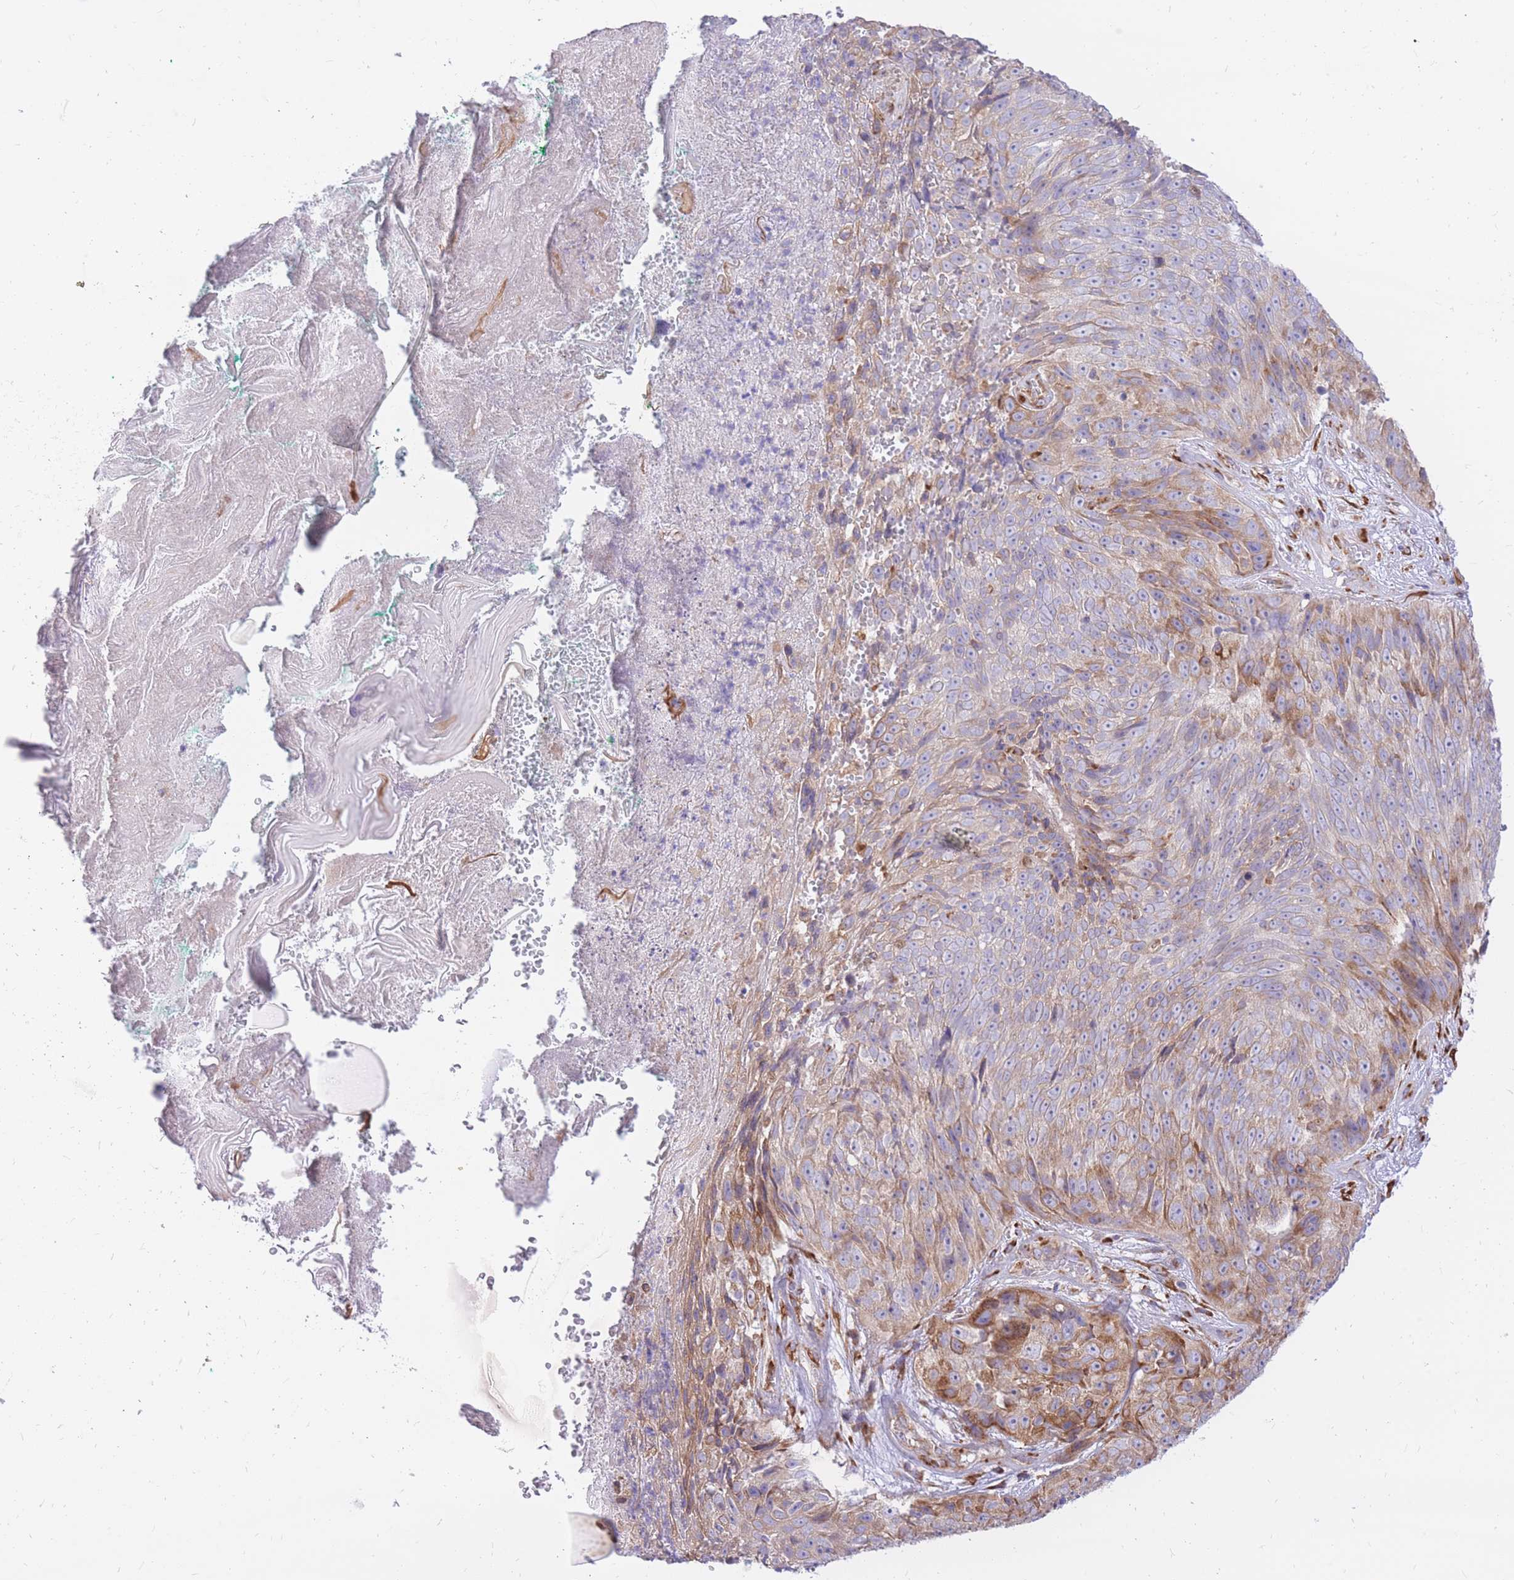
{"staining": {"intensity": "moderate", "quantity": ">75%", "location": "cytoplasmic/membranous"}, "tissue": "skin cancer", "cell_type": "Tumor cells", "image_type": "cancer", "snomed": [{"axis": "morphology", "description": "Squamous cell carcinoma, NOS"}, {"axis": "topography", "description": "Skin"}], "caption": "Brown immunohistochemical staining in skin cancer (squamous cell carcinoma) displays moderate cytoplasmic/membranous staining in approximately >75% of tumor cells.", "gene": "GBP7", "patient": {"sex": "female", "age": 87}}